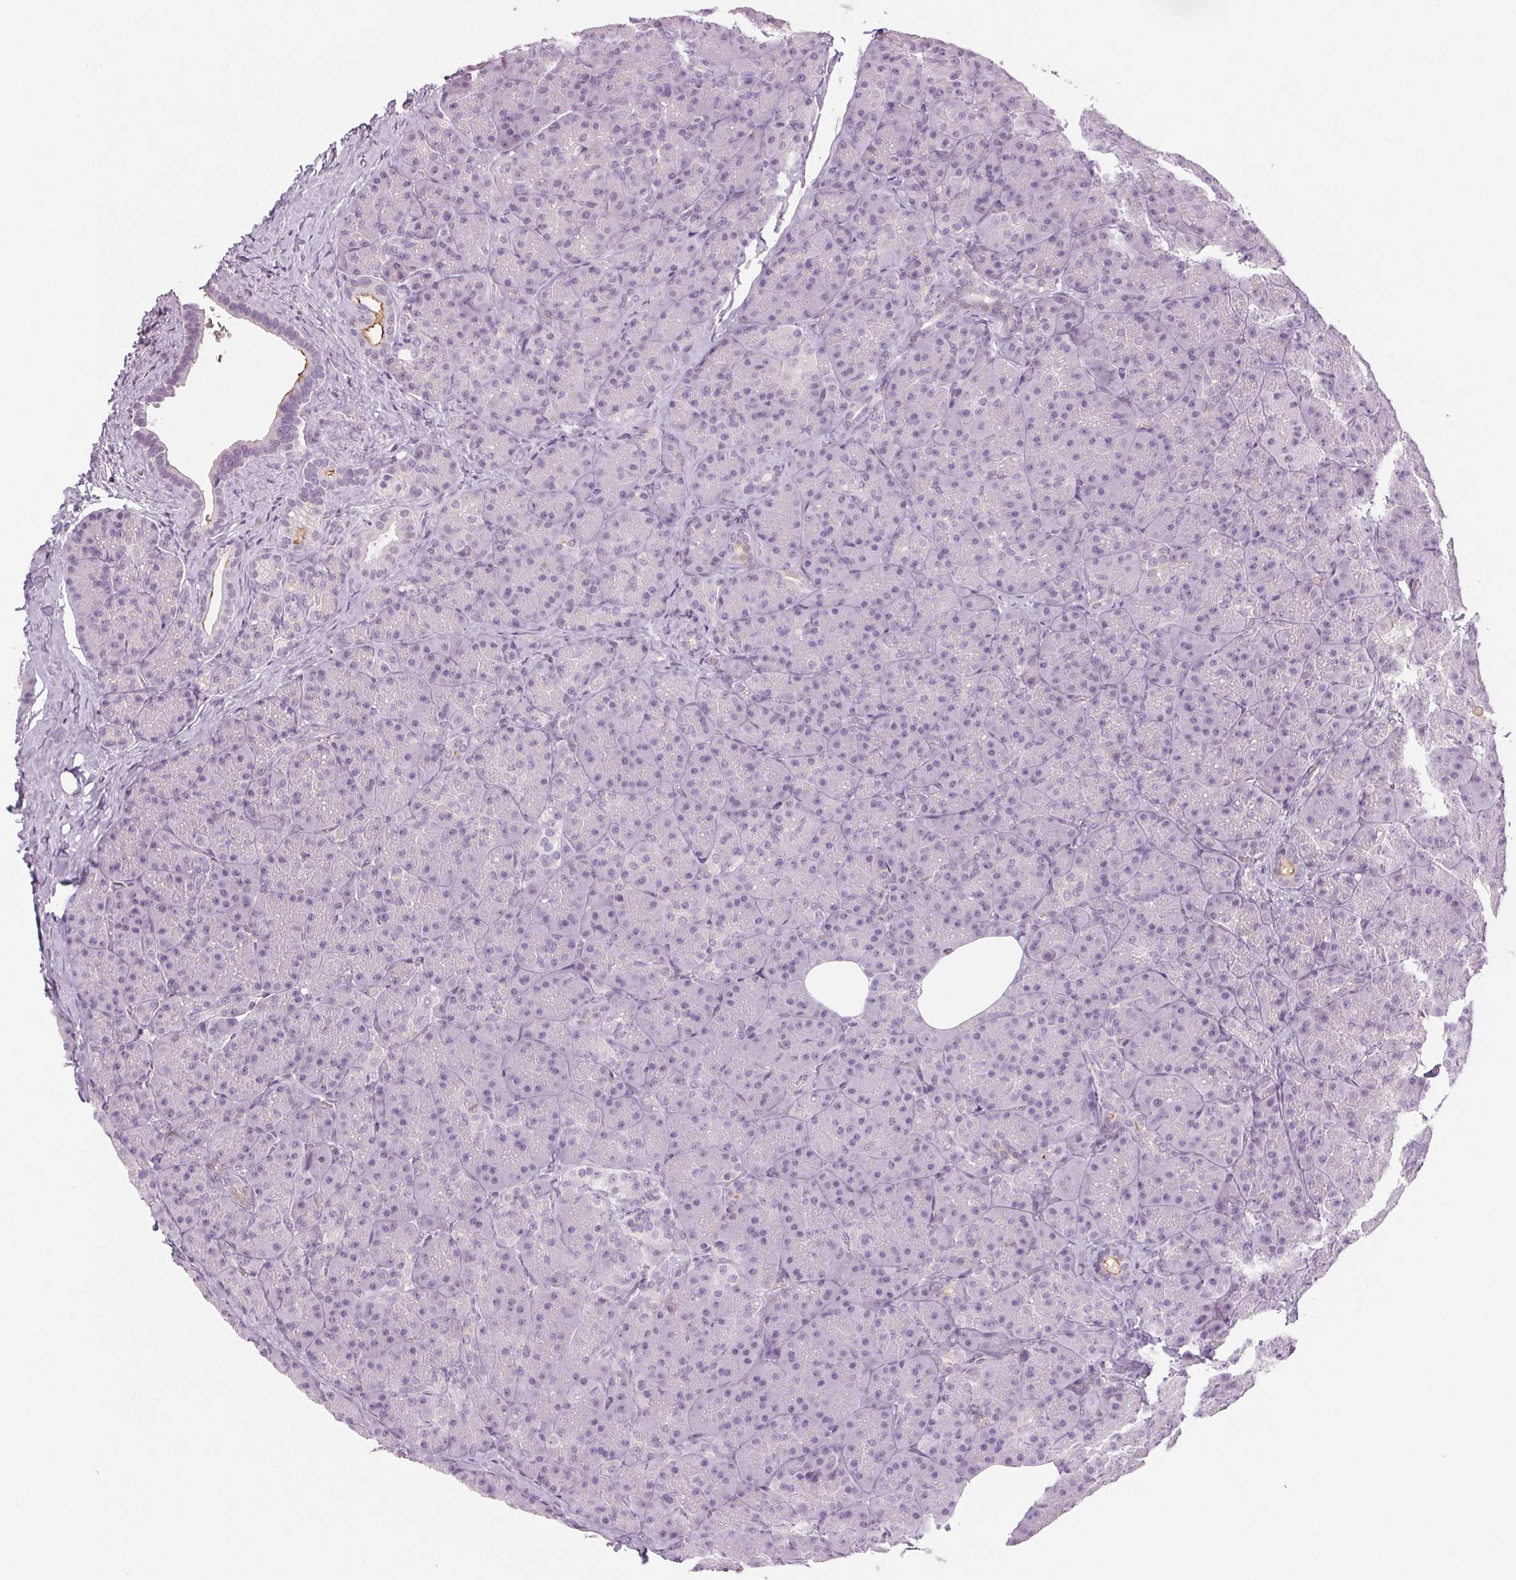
{"staining": {"intensity": "negative", "quantity": "none", "location": "none"}, "tissue": "pancreas", "cell_type": "Exocrine glandular cells", "image_type": "normal", "snomed": [{"axis": "morphology", "description": "Normal tissue, NOS"}, {"axis": "topography", "description": "Pancreas"}], "caption": "Immunohistochemical staining of benign pancreas exhibits no significant expression in exocrine glandular cells.", "gene": "SLC6A19", "patient": {"sex": "male", "age": 57}}